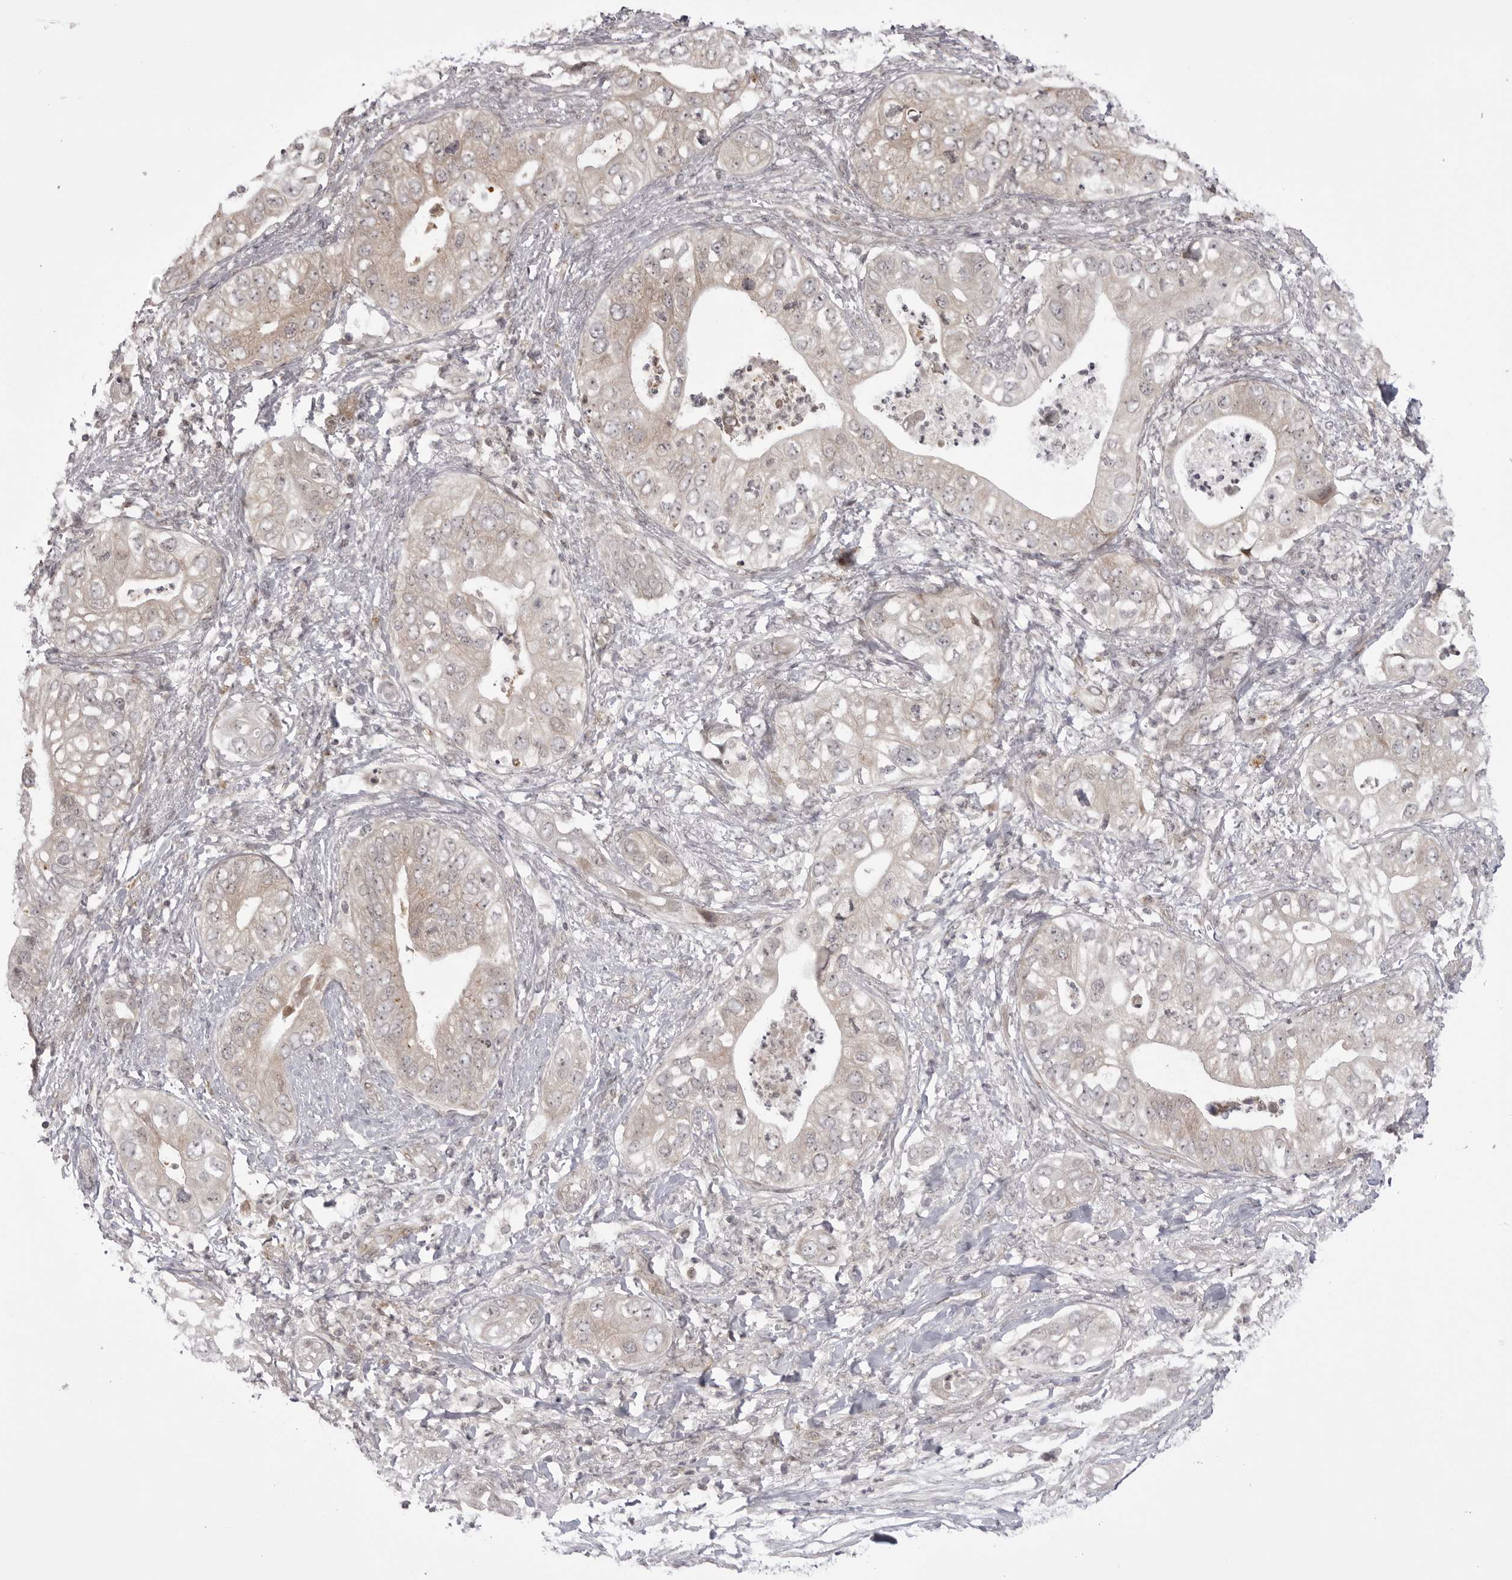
{"staining": {"intensity": "weak", "quantity": "<25%", "location": "cytoplasmic/membranous"}, "tissue": "pancreatic cancer", "cell_type": "Tumor cells", "image_type": "cancer", "snomed": [{"axis": "morphology", "description": "Adenocarcinoma, NOS"}, {"axis": "topography", "description": "Pancreas"}], "caption": "Tumor cells are negative for brown protein staining in pancreatic cancer.", "gene": "PTK2B", "patient": {"sex": "female", "age": 78}}